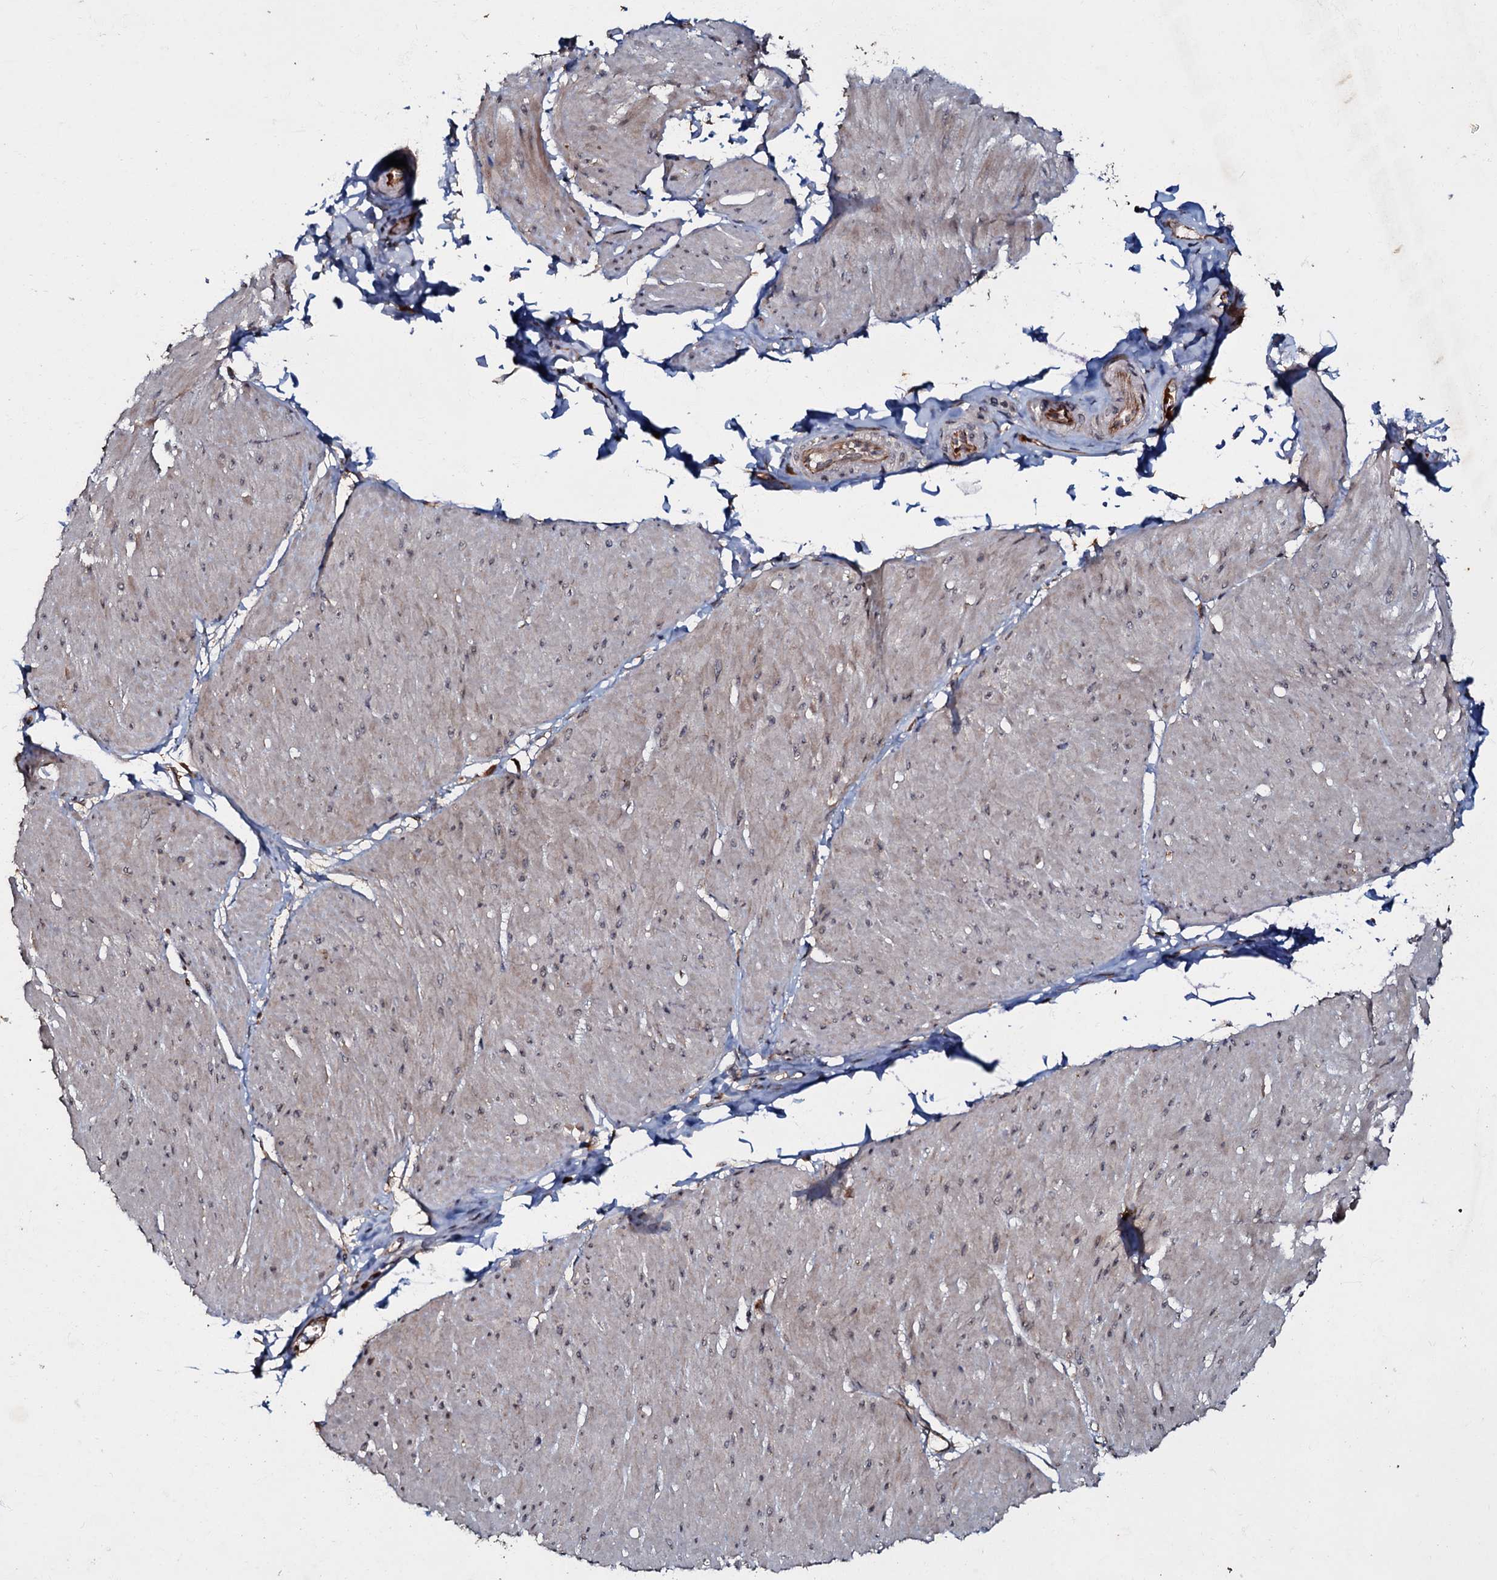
{"staining": {"intensity": "weak", "quantity": "25%-75%", "location": "cytoplasmic/membranous"}, "tissue": "smooth muscle", "cell_type": "Smooth muscle cells", "image_type": "normal", "snomed": [{"axis": "morphology", "description": "Urothelial carcinoma, High grade"}, {"axis": "topography", "description": "Urinary bladder"}], "caption": "This is a photomicrograph of IHC staining of unremarkable smooth muscle, which shows weak expression in the cytoplasmic/membranous of smooth muscle cells.", "gene": "MANSC4", "patient": {"sex": "male", "age": 46}}